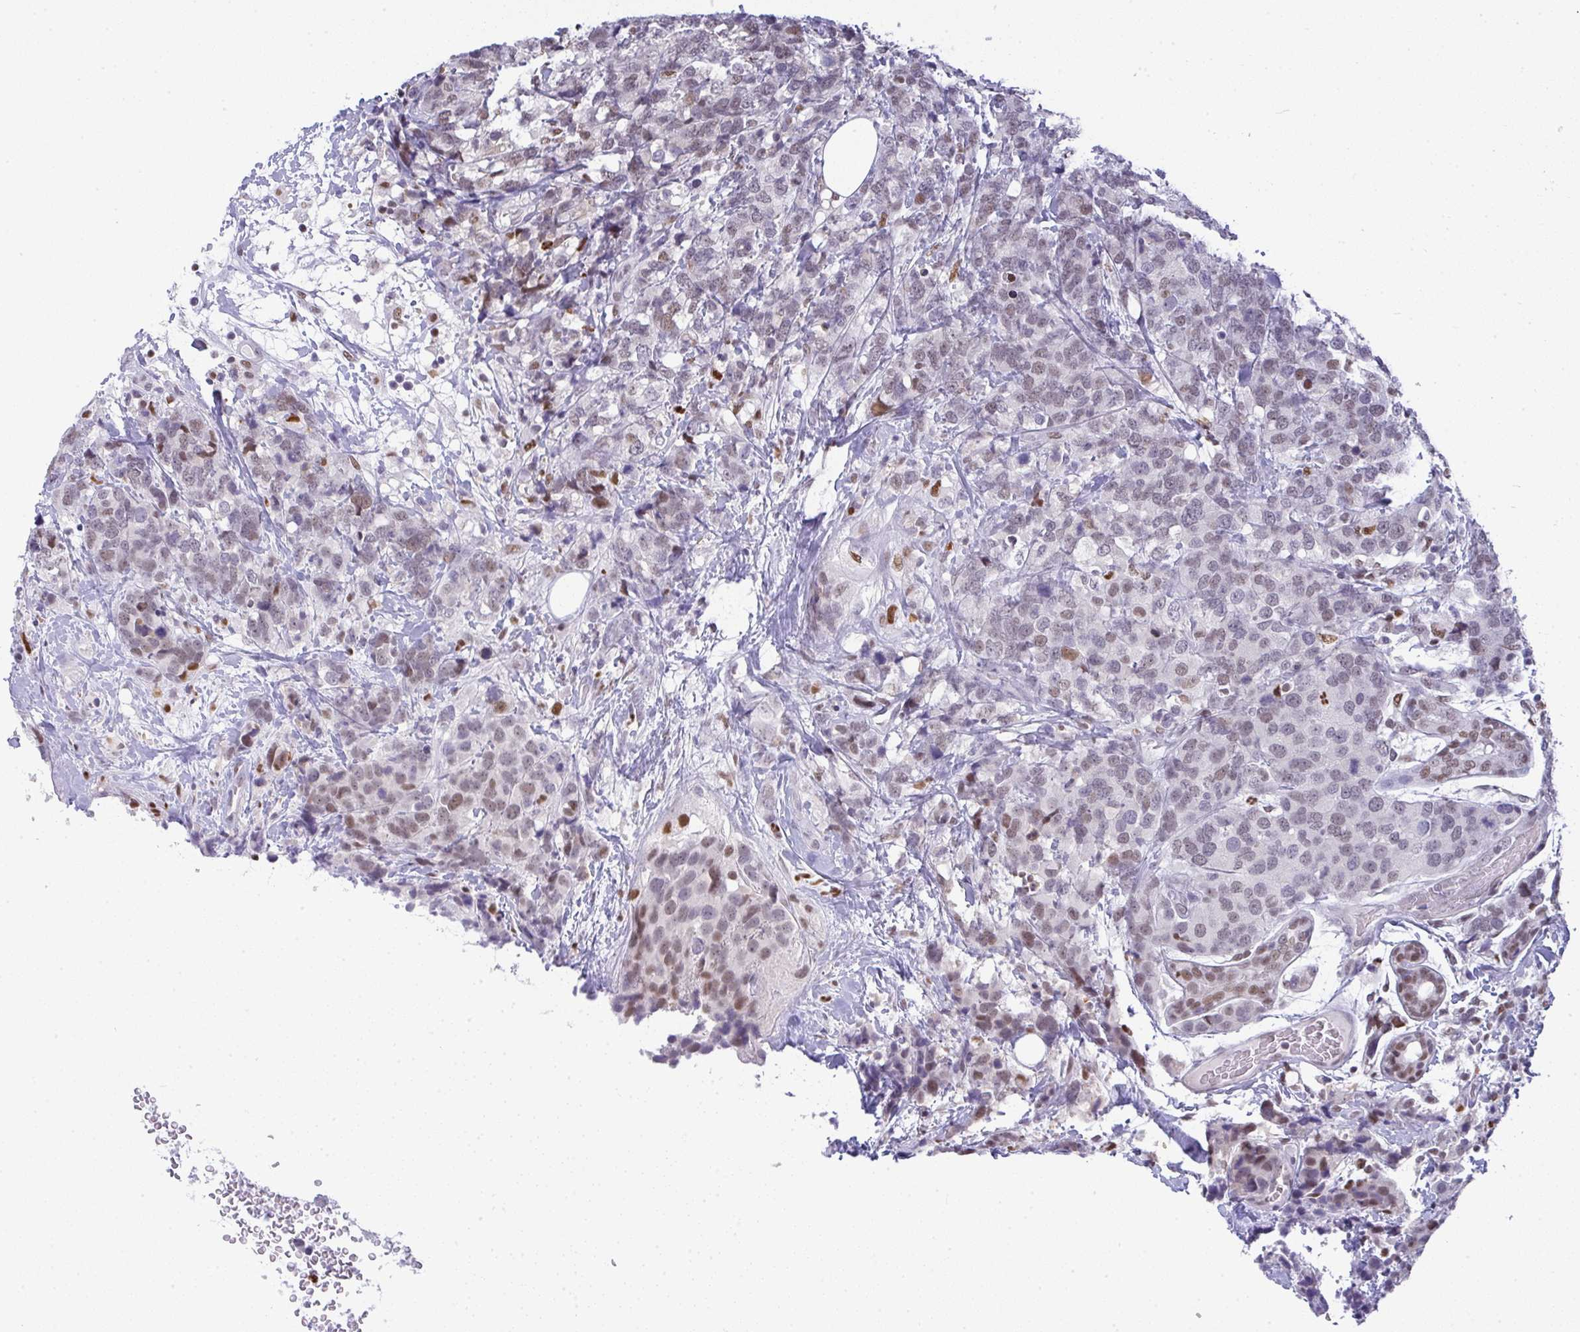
{"staining": {"intensity": "weak", "quantity": ">75%", "location": "nuclear"}, "tissue": "breast cancer", "cell_type": "Tumor cells", "image_type": "cancer", "snomed": [{"axis": "morphology", "description": "Lobular carcinoma"}, {"axis": "topography", "description": "Breast"}], "caption": "Protein staining of breast cancer (lobular carcinoma) tissue displays weak nuclear positivity in about >75% of tumor cells. (Brightfield microscopy of DAB IHC at high magnification).", "gene": "BBX", "patient": {"sex": "female", "age": 59}}